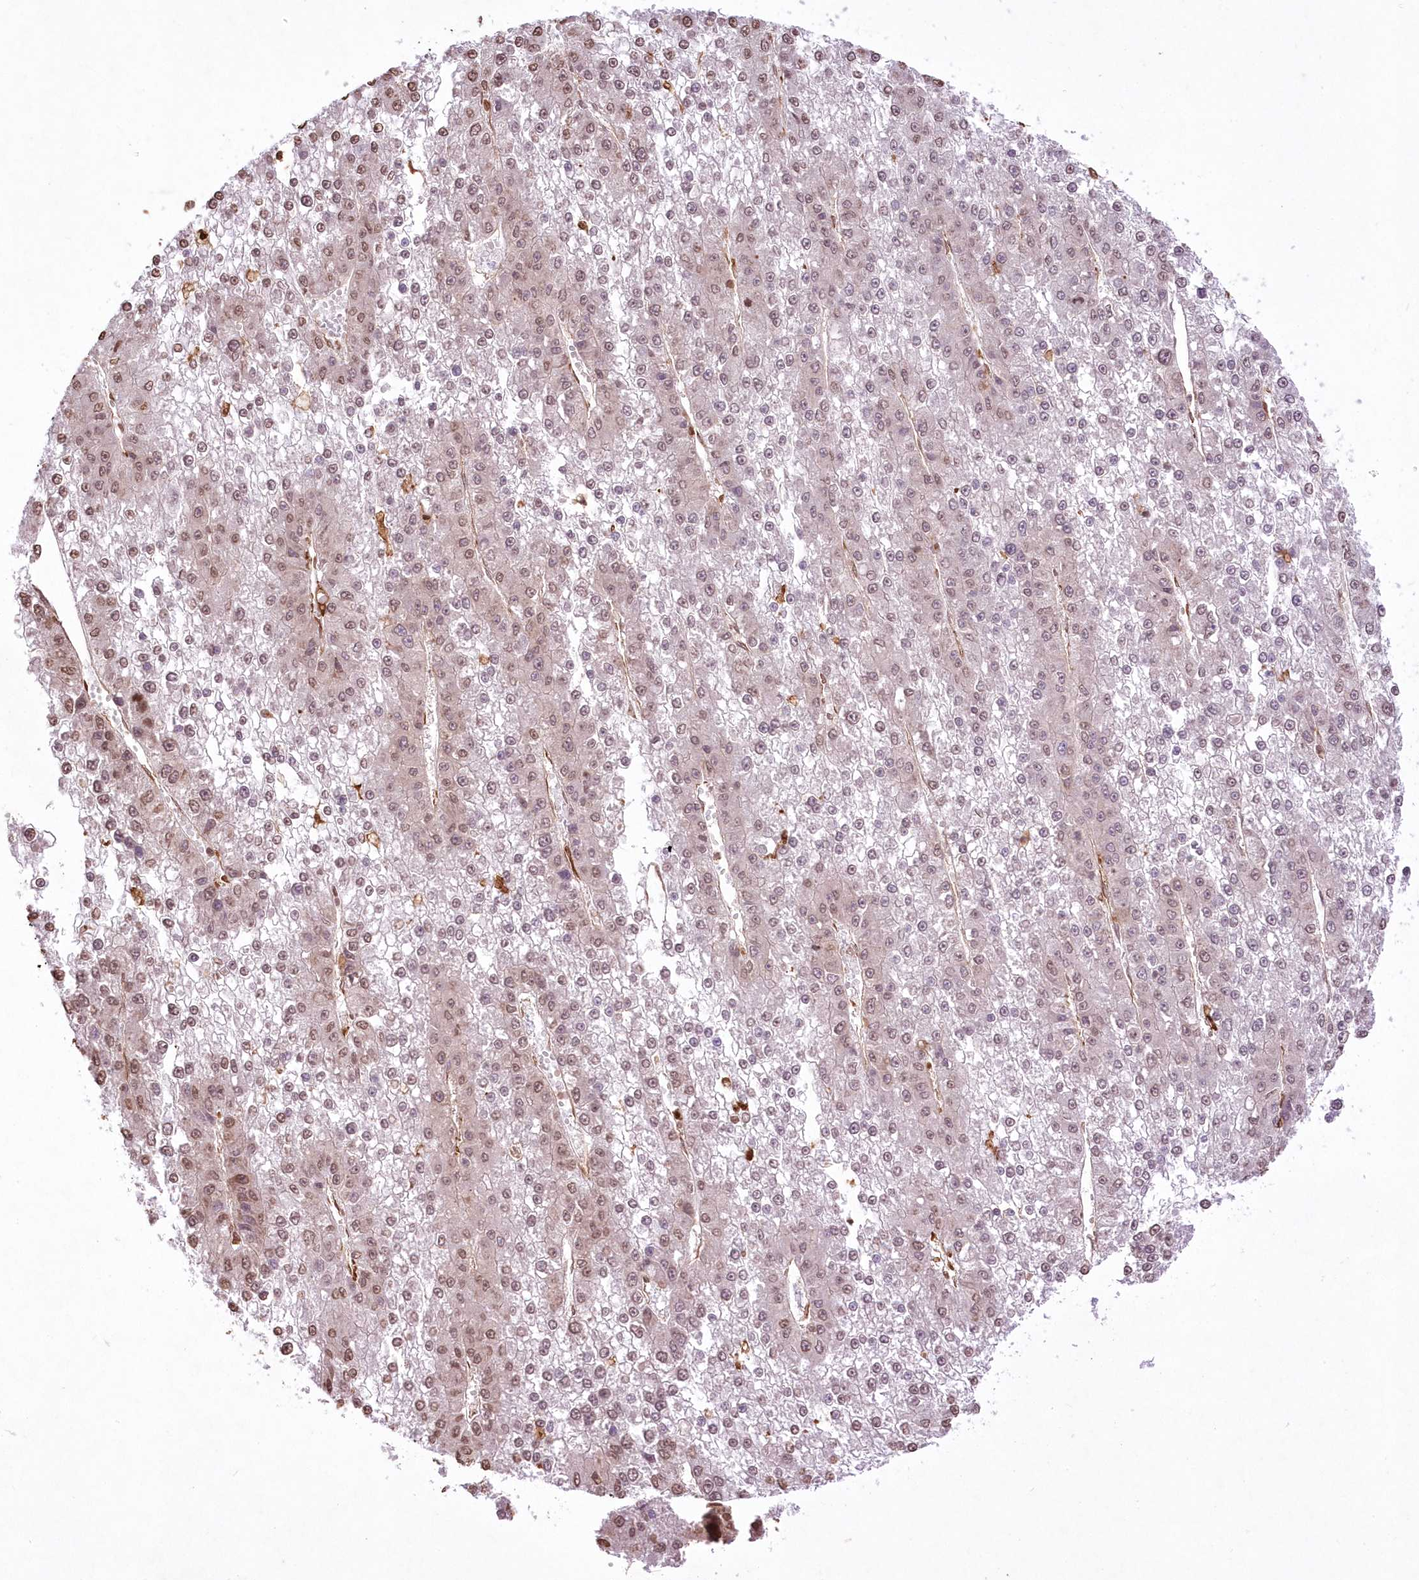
{"staining": {"intensity": "weak", "quantity": ">75%", "location": "nuclear"}, "tissue": "liver cancer", "cell_type": "Tumor cells", "image_type": "cancer", "snomed": [{"axis": "morphology", "description": "Carcinoma, Hepatocellular, NOS"}, {"axis": "topography", "description": "Liver"}], "caption": "This is an image of immunohistochemistry staining of liver cancer (hepatocellular carcinoma), which shows weak positivity in the nuclear of tumor cells.", "gene": "FCHO2", "patient": {"sex": "female", "age": 73}}